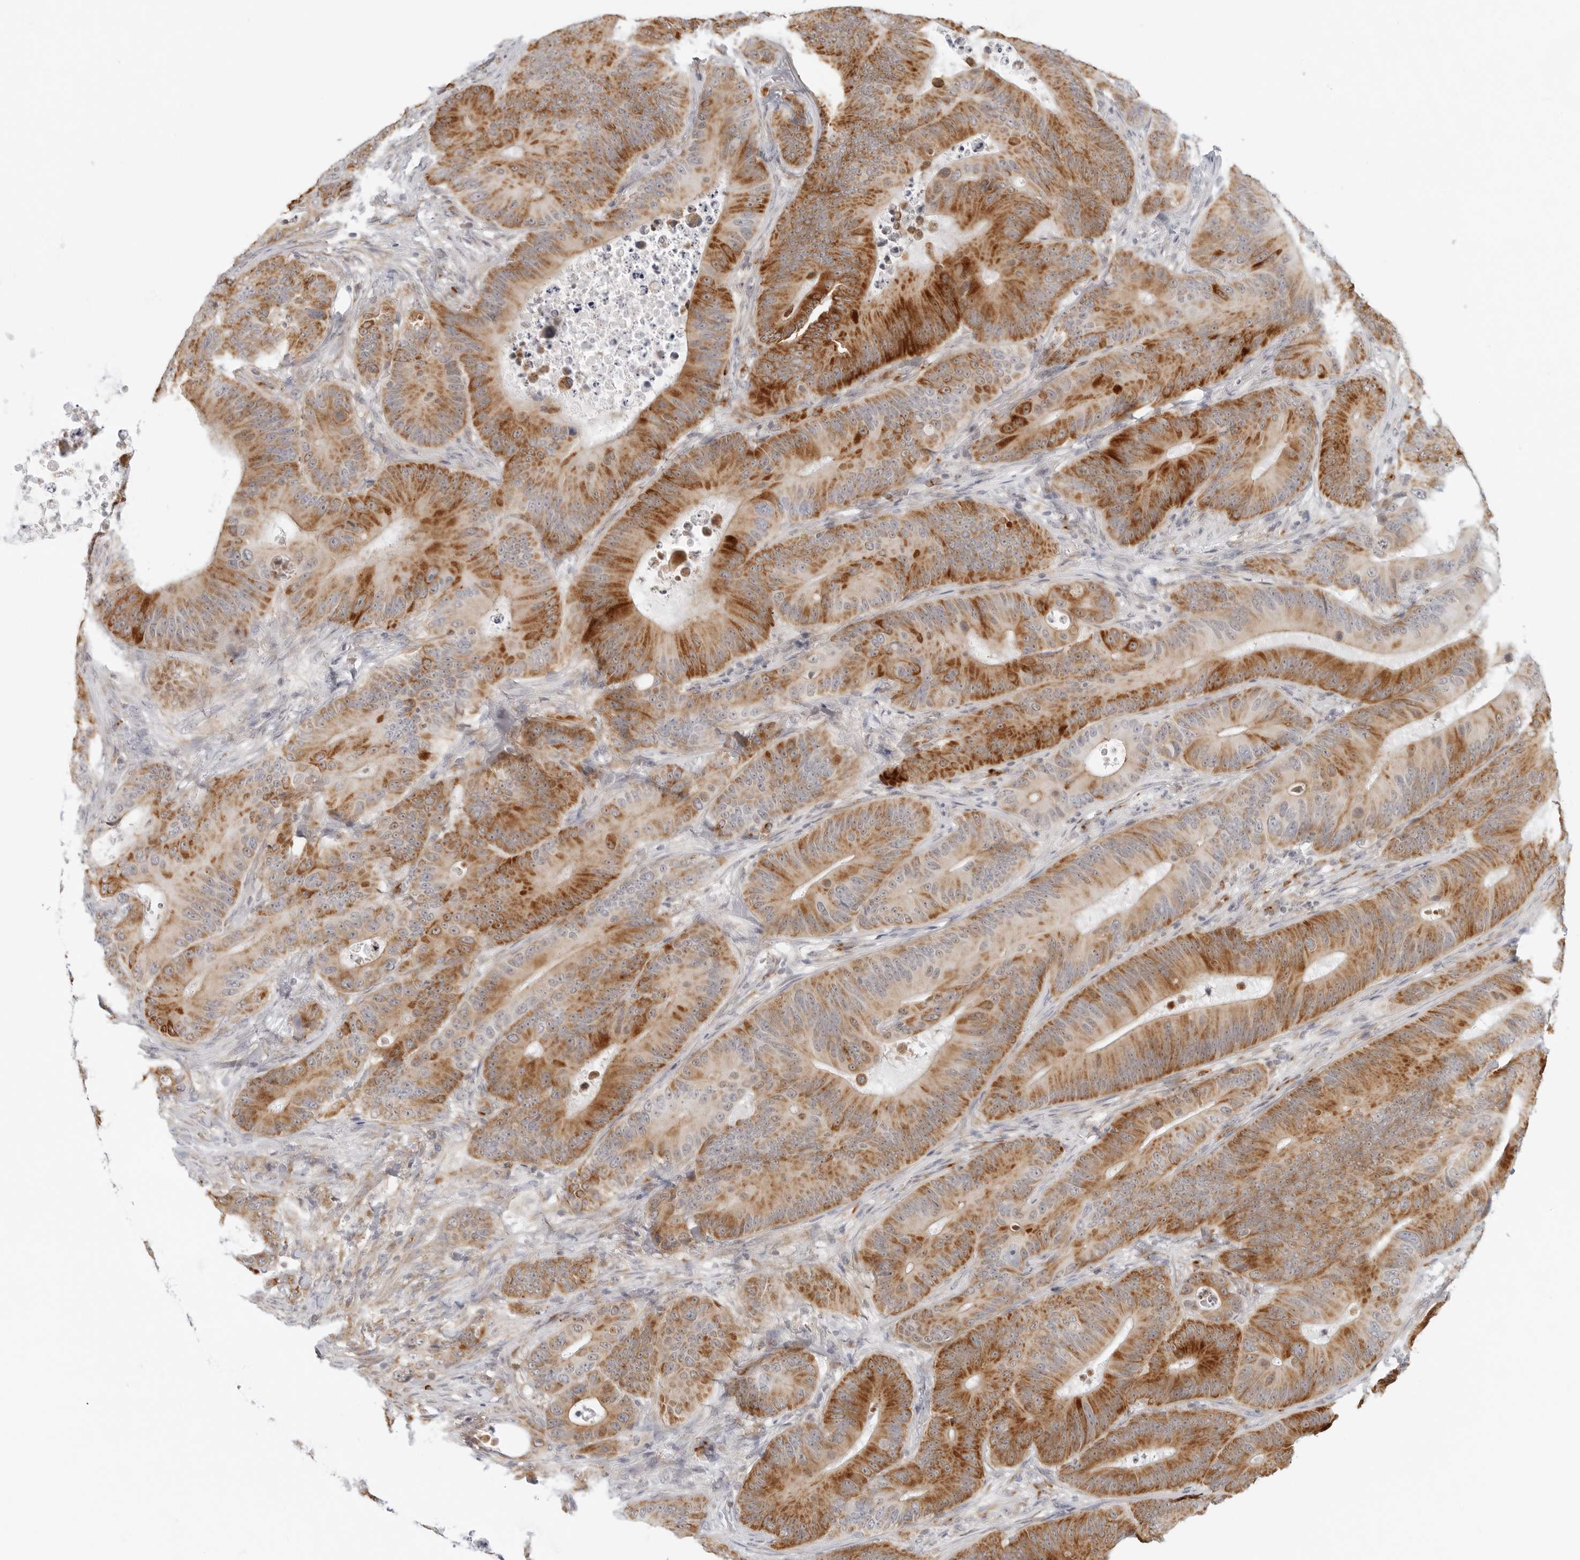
{"staining": {"intensity": "strong", "quantity": "25%-75%", "location": "cytoplasmic/membranous"}, "tissue": "colorectal cancer", "cell_type": "Tumor cells", "image_type": "cancer", "snomed": [{"axis": "morphology", "description": "Adenocarcinoma, NOS"}, {"axis": "topography", "description": "Colon"}], "caption": "Colorectal cancer (adenocarcinoma) stained for a protein shows strong cytoplasmic/membranous positivity in tumor cells. The protein of interest is stained brown, and the nuclei are stained in blue (DAB IHC with brightfield microscopy, high magnification).", "gene": "C1QTNF1", "patient": {"sex": "male", "age": 83}}